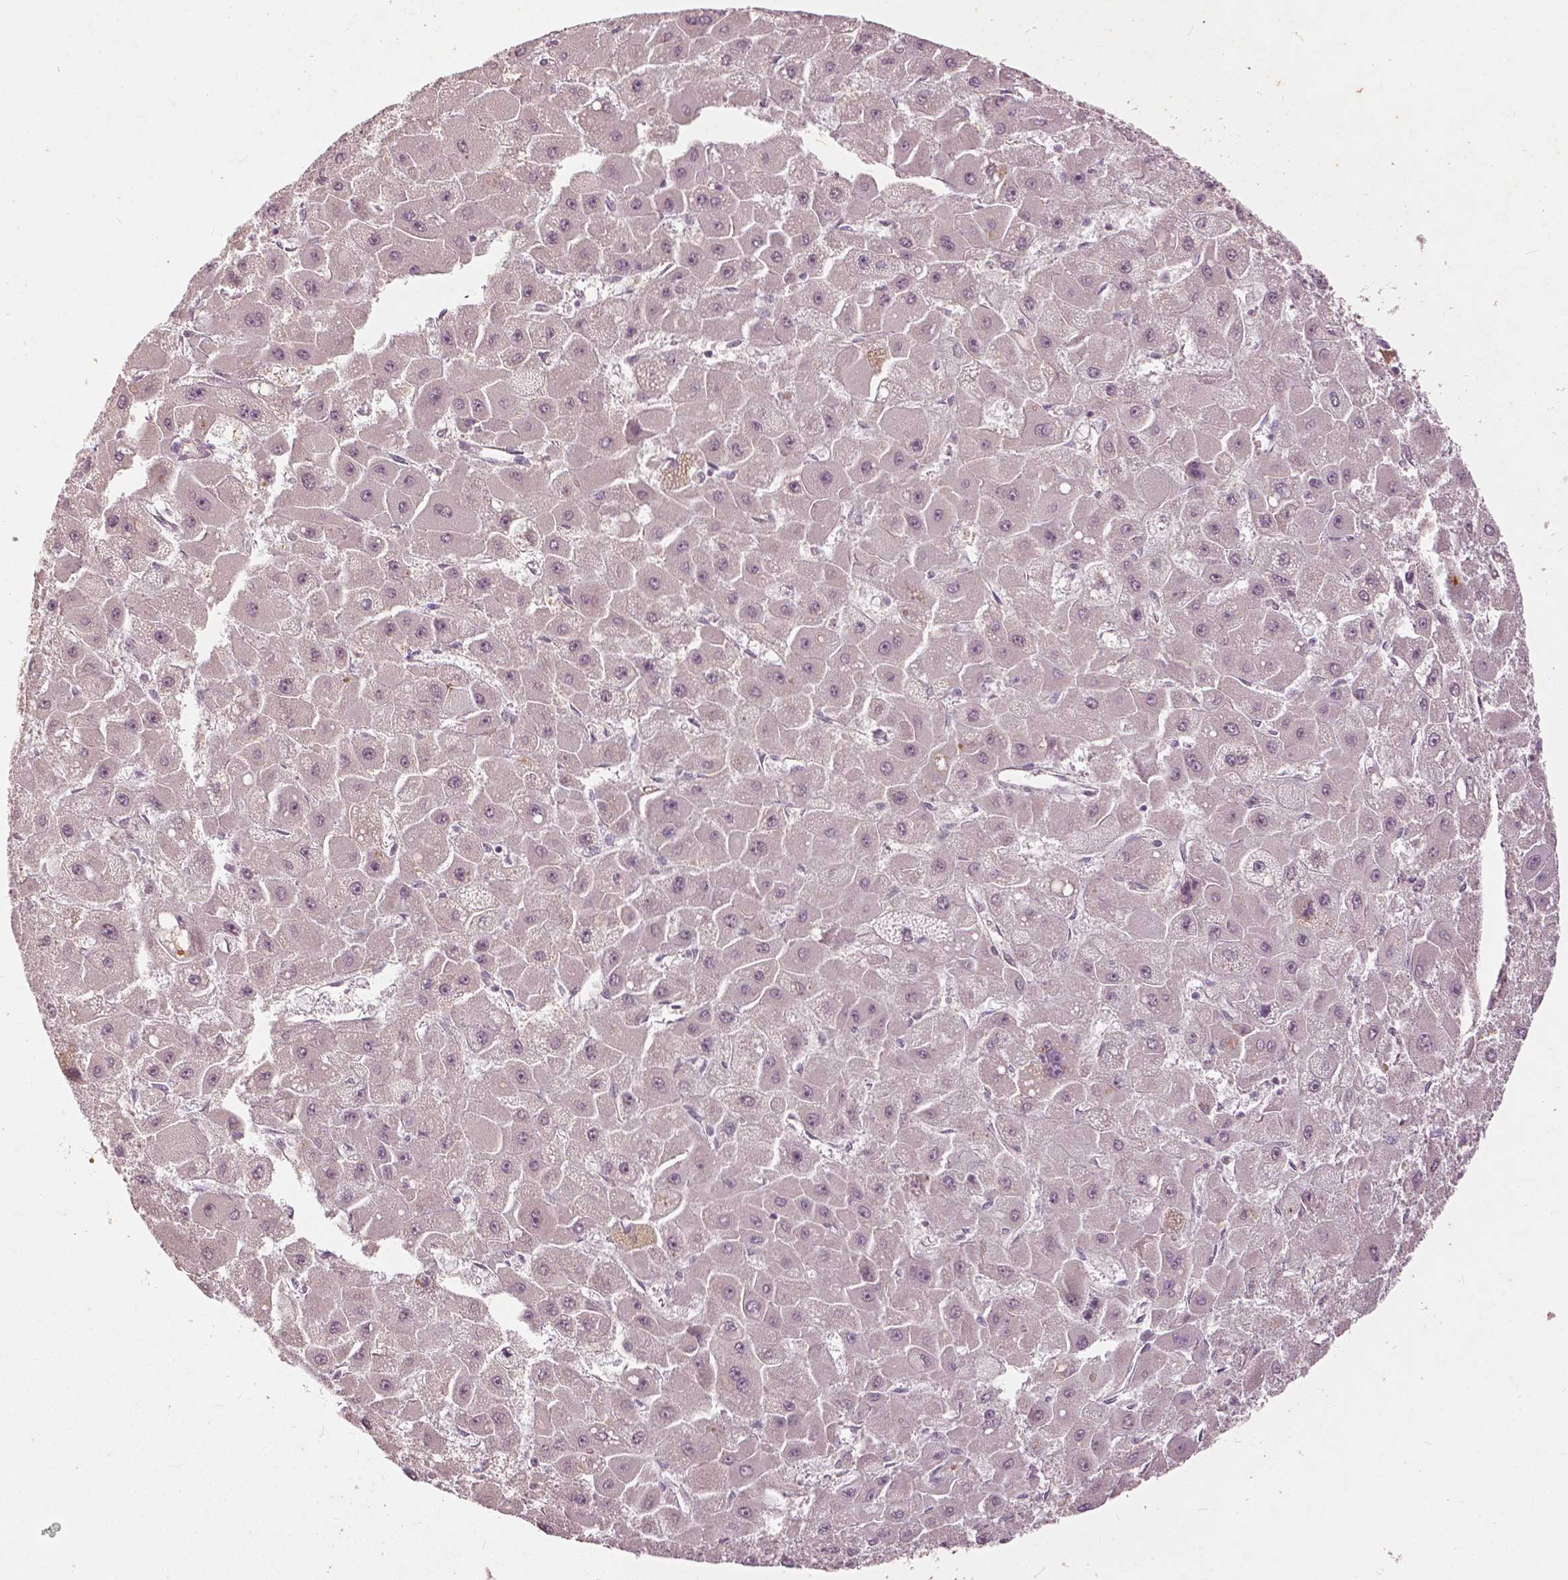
{"staining": {"intensity": "weak", "quantity": "<25%", "location": "nuclear"}, "tissue": "liver cancer", "cell_type": "Tumor cells", "image_type": "cancer", "snomed": [{"axis": "morphology", "description": "Carcinoma, Hepatocellular, NOS"}, {"axis": "topography", "description": "Liver"}], "caption": "Immunohistochemistry (IHC) photomicrograph of human hepatocellular carcinoma (liver) stained for a protein (brown), which shows no positivity in tumor cells.", "gene": "ANGPTL4", "patient": {"sex": "female", "age": 25}}